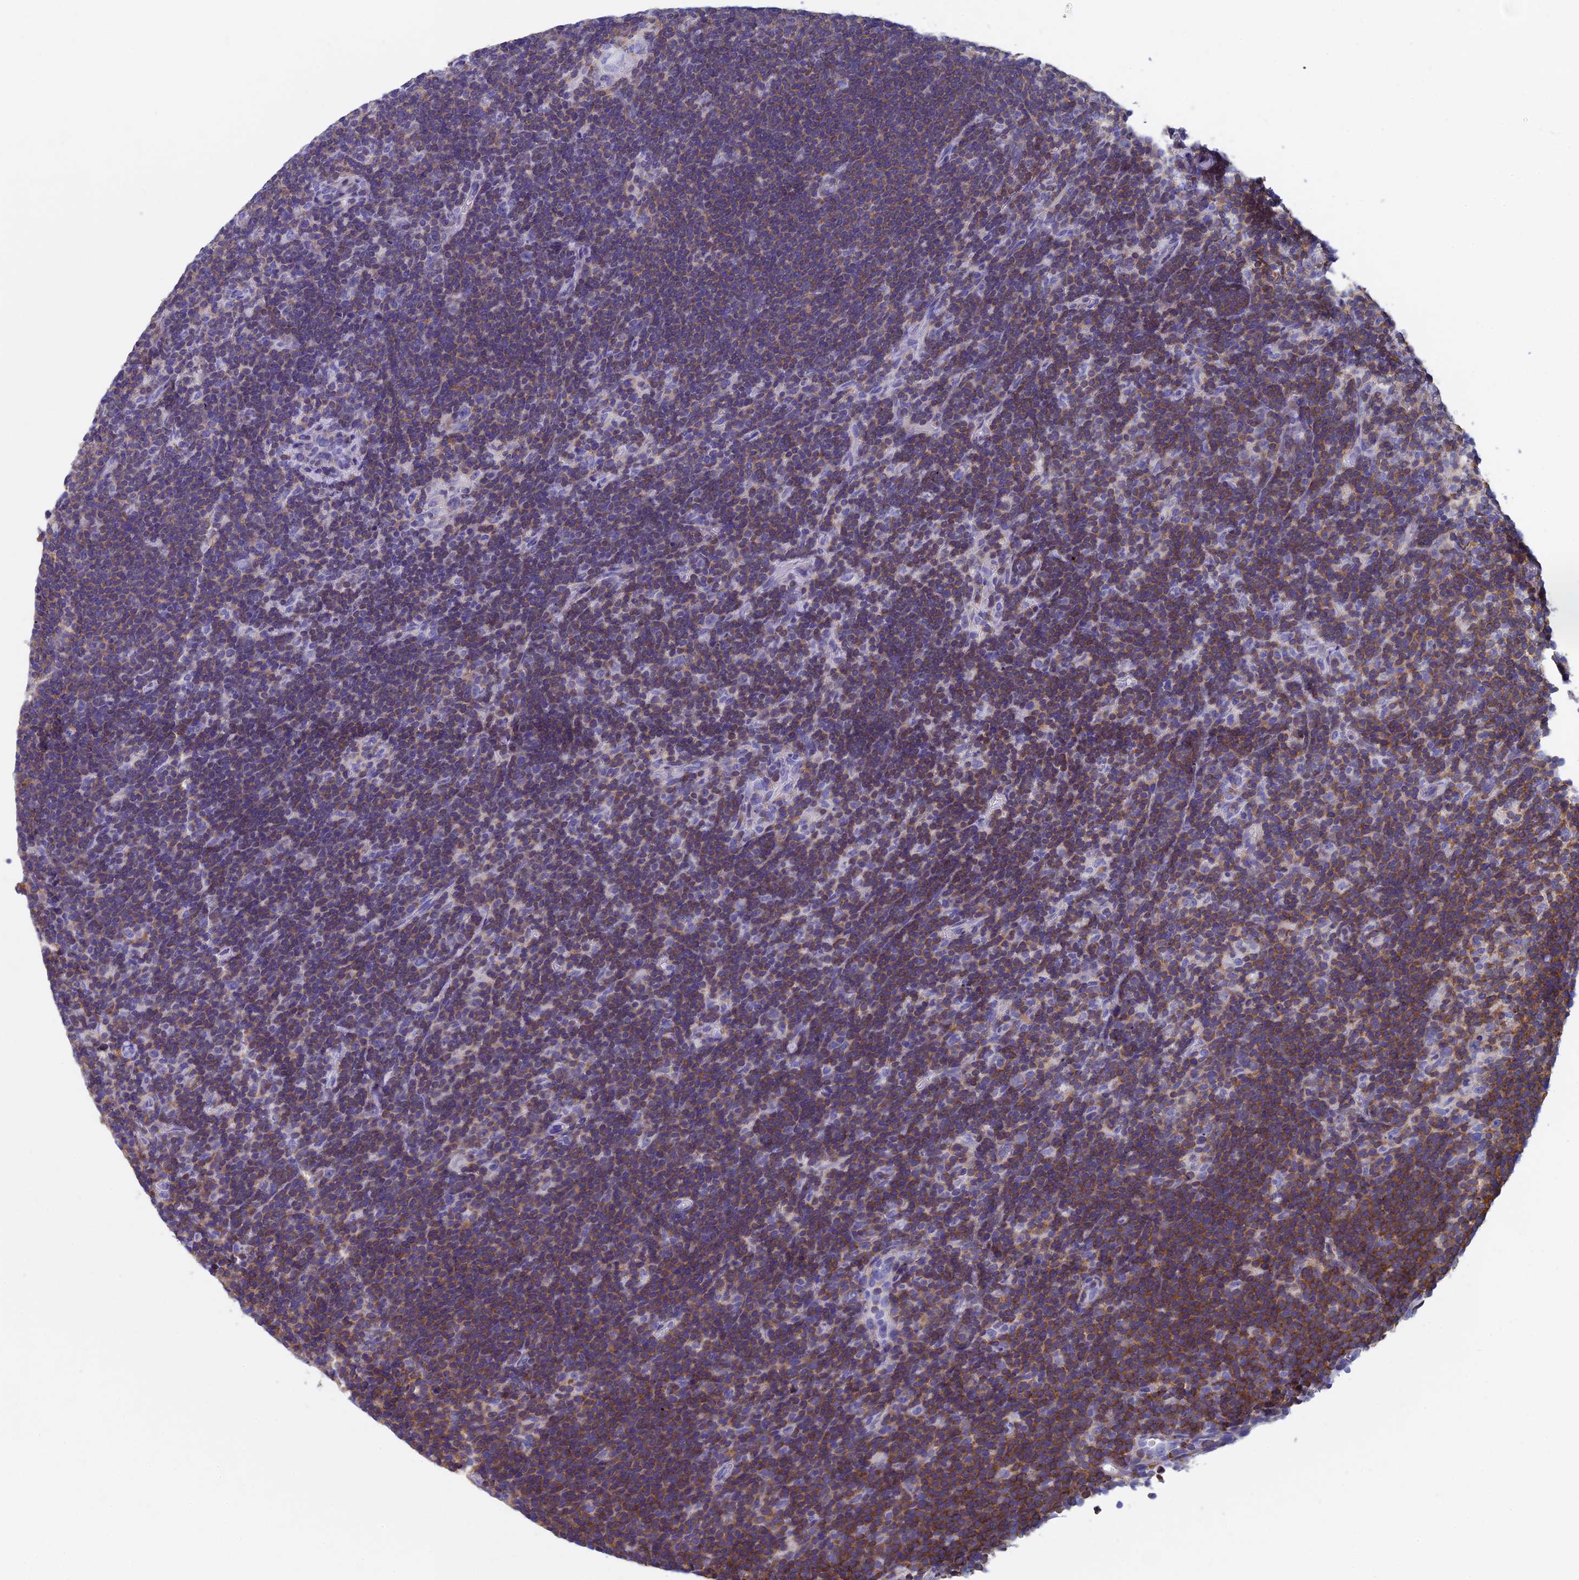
{"staining": {"intensity": "negative", "quantity": "none", "location": "none"}, "tissue": "lymphoma", "cell_type": "Tumor cells", "image_type": "cancer", "snomed": [{"axis": "morphology", "description": "Hodgkin's disease, NOS"}, {"axis": "topography", "description": "Lymph node"}], "caption": "A micrograph of lymphoma stained for a protein exhibits no brown staining in tumor cells.", "gene": "SEPTIN1", "patient": {"sex": "female", "age": 57}}